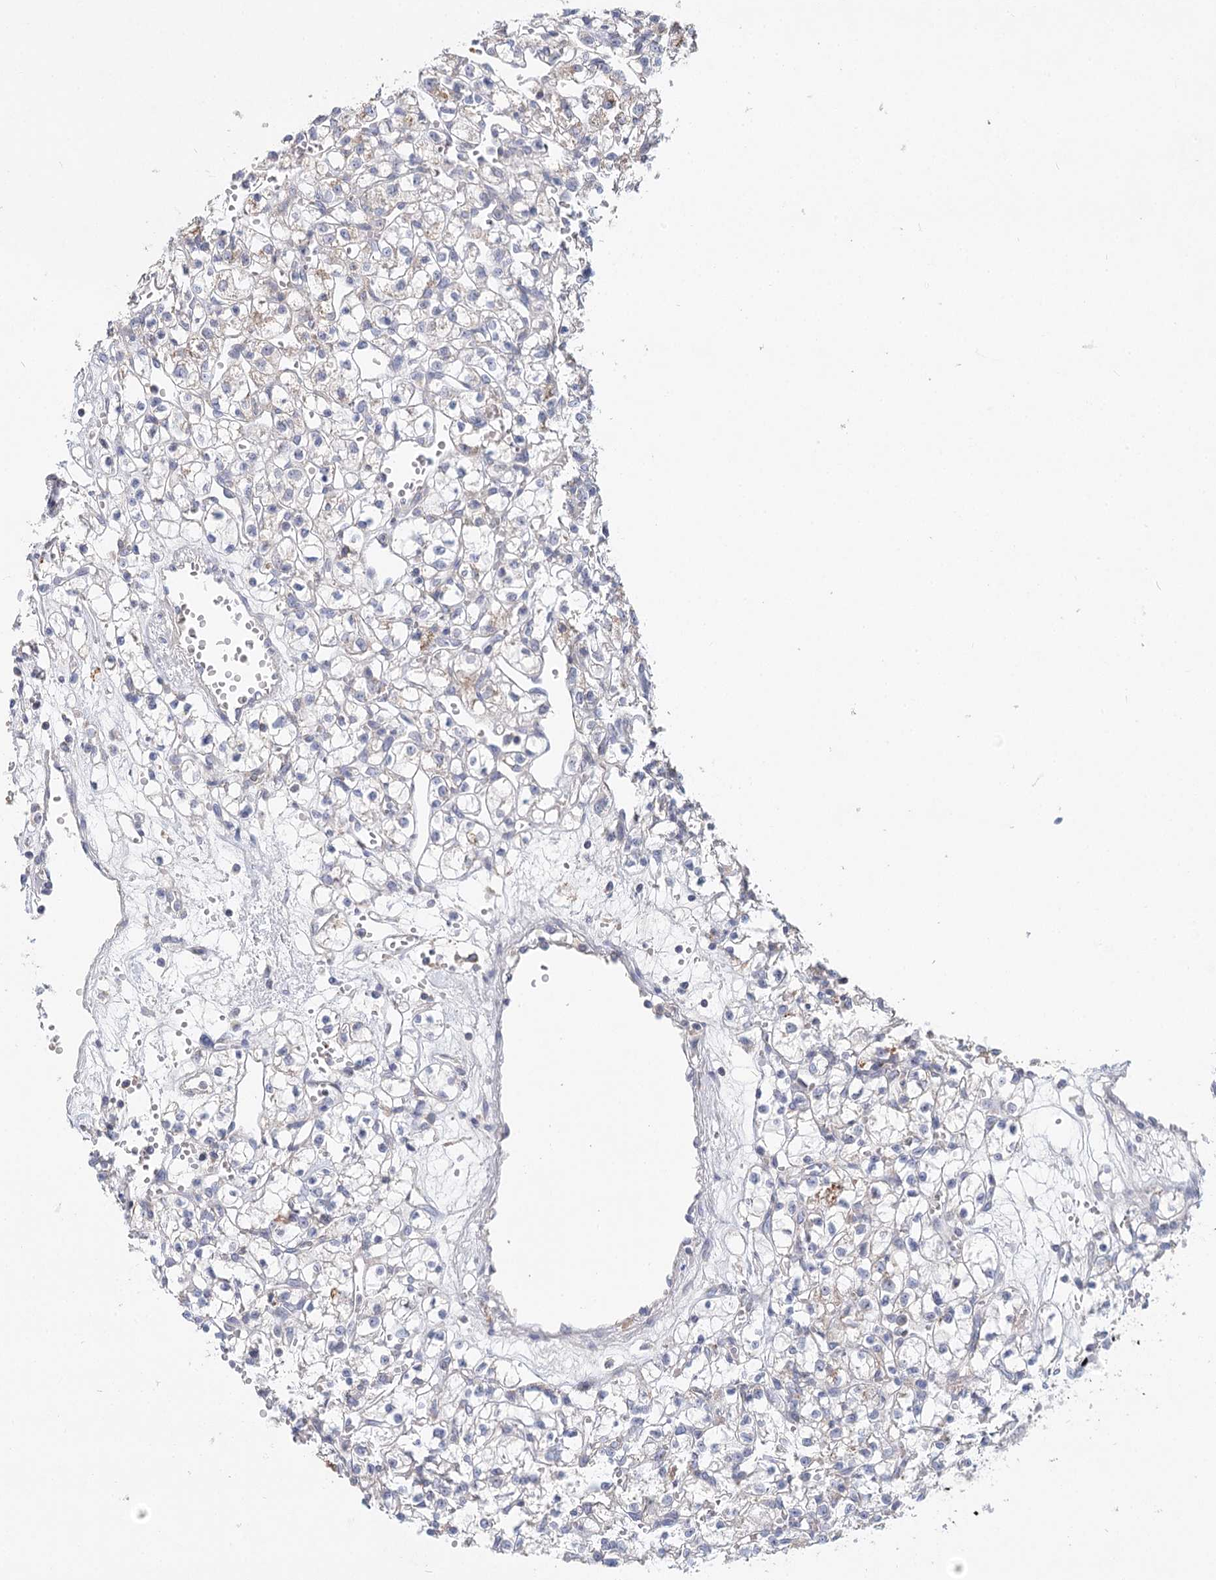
{"staining": {"intensity": "negative", "quantity": "none", "location": "none"}, "tissue": "renal cancer", "cell_type": "Tumor cells", "image_type": "cancer", "snomed": [{"axis": "morphology", "description": "Adenocarcinoma, NOS"}, {"axis": "topography", "description": "Kidney"}], "caption": "A high-resolution micrograph shows immunohistochemistry staining of renal adenocarcinoma, which reveals no significant expression in tumor cells. (Brightfield microscopy of DAB (3,3'-diaminobenzidine) IHC at high magnification).", "gene": "ARHGAP44", "patient": {"sex": "female", "age": 59}}